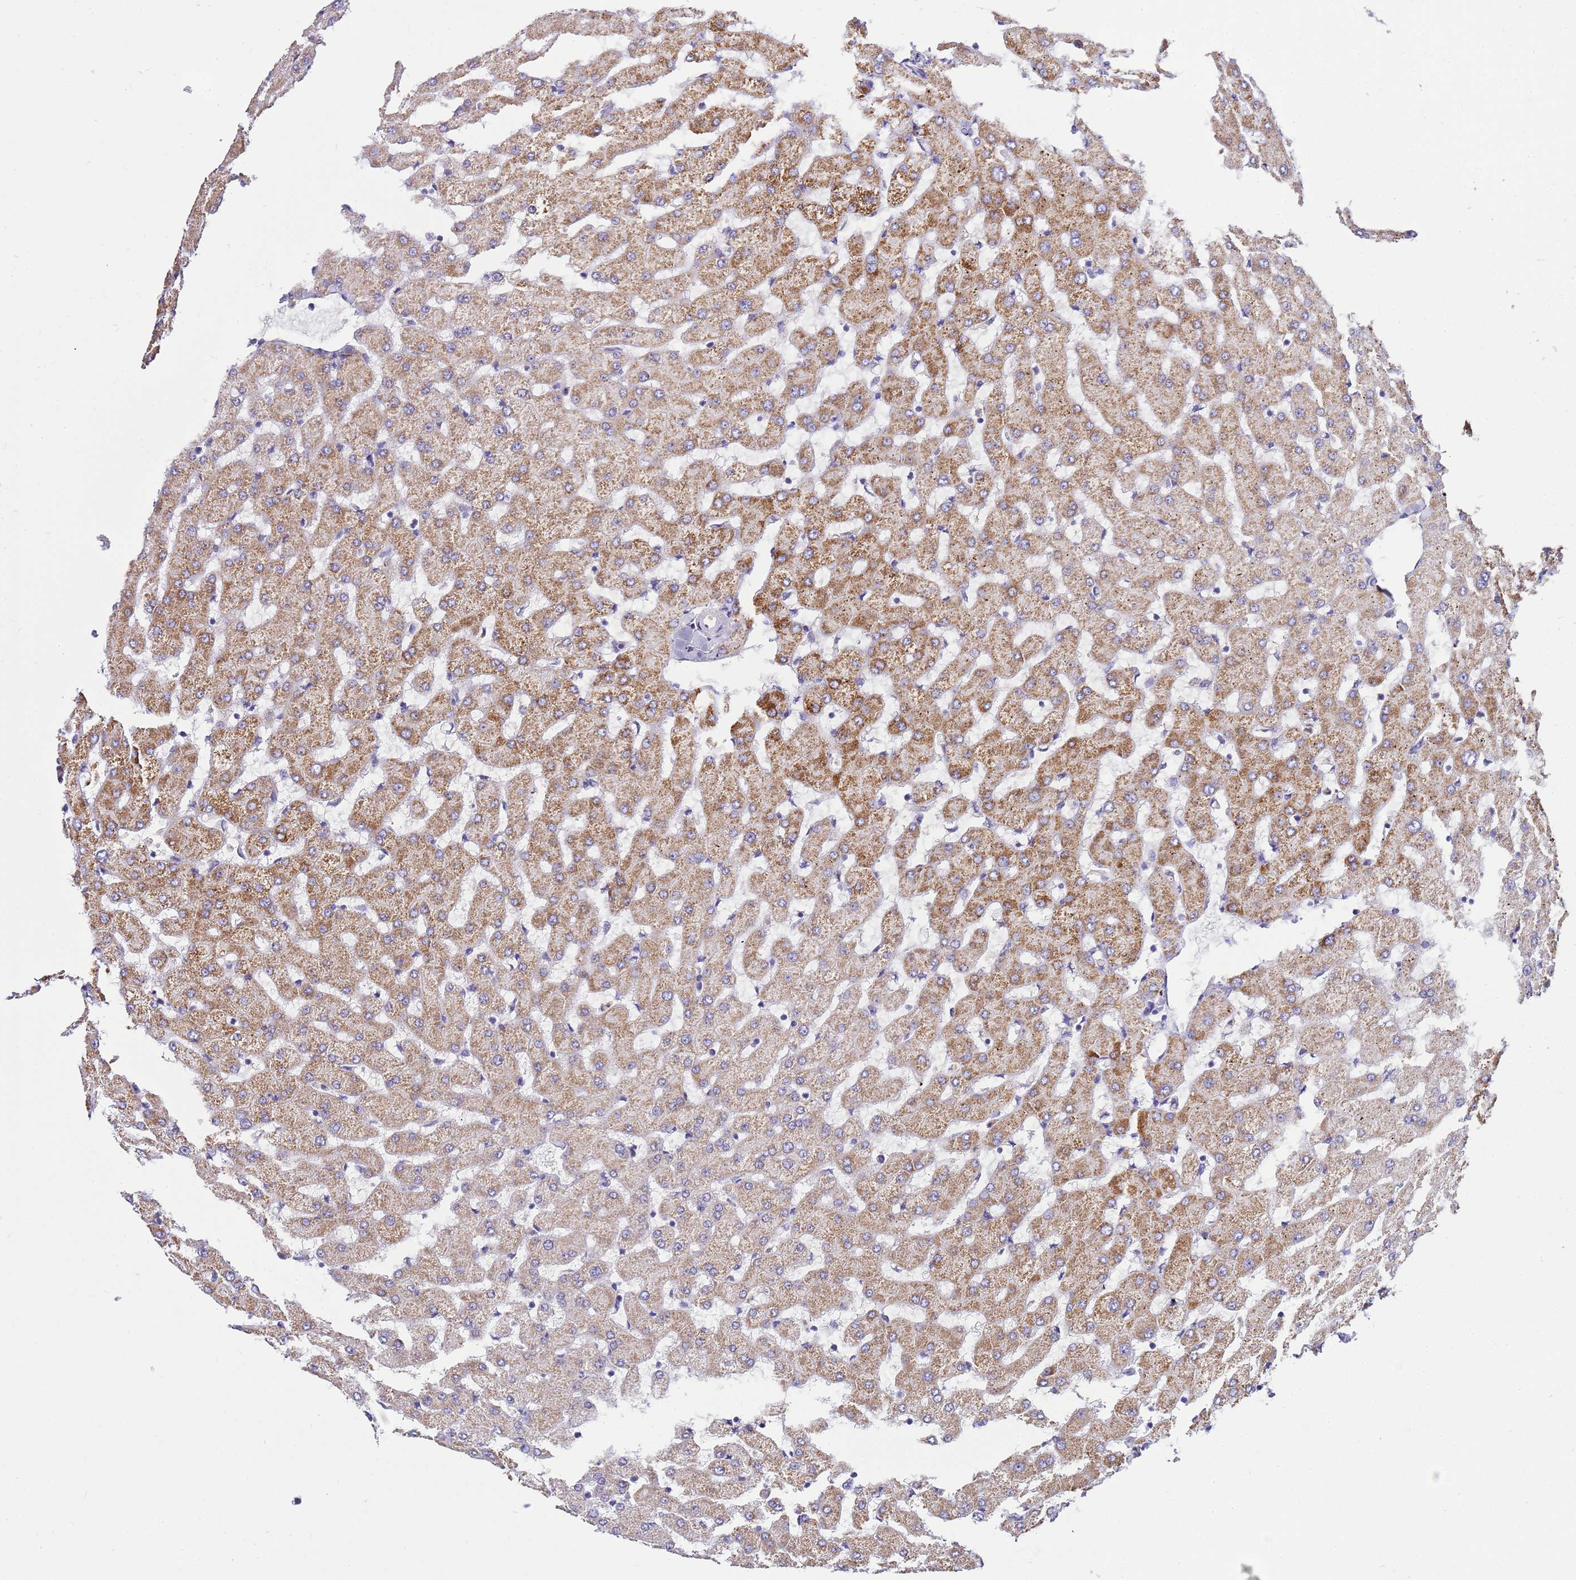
{"staining": {"intensity": "negative", "quantity": "none", "location": "none"}, "tissue": "liver", "cell_type": "Cholangiocytes", "image_type": "normal", "snomed": [{"axis": "morphology", "description": "Normal tissue, NOS"}, {"axis": "topography", "description": "Liver"}], "caption": "The IHC histopathology image has no significant staining in cholangiocytes of liver. (DAB (3,3'-diaminobenzidine) IHC with hematoxylin counter stain).", "gene": "RIPPLY2", "patient": {"sex": "female", "age": 63}}